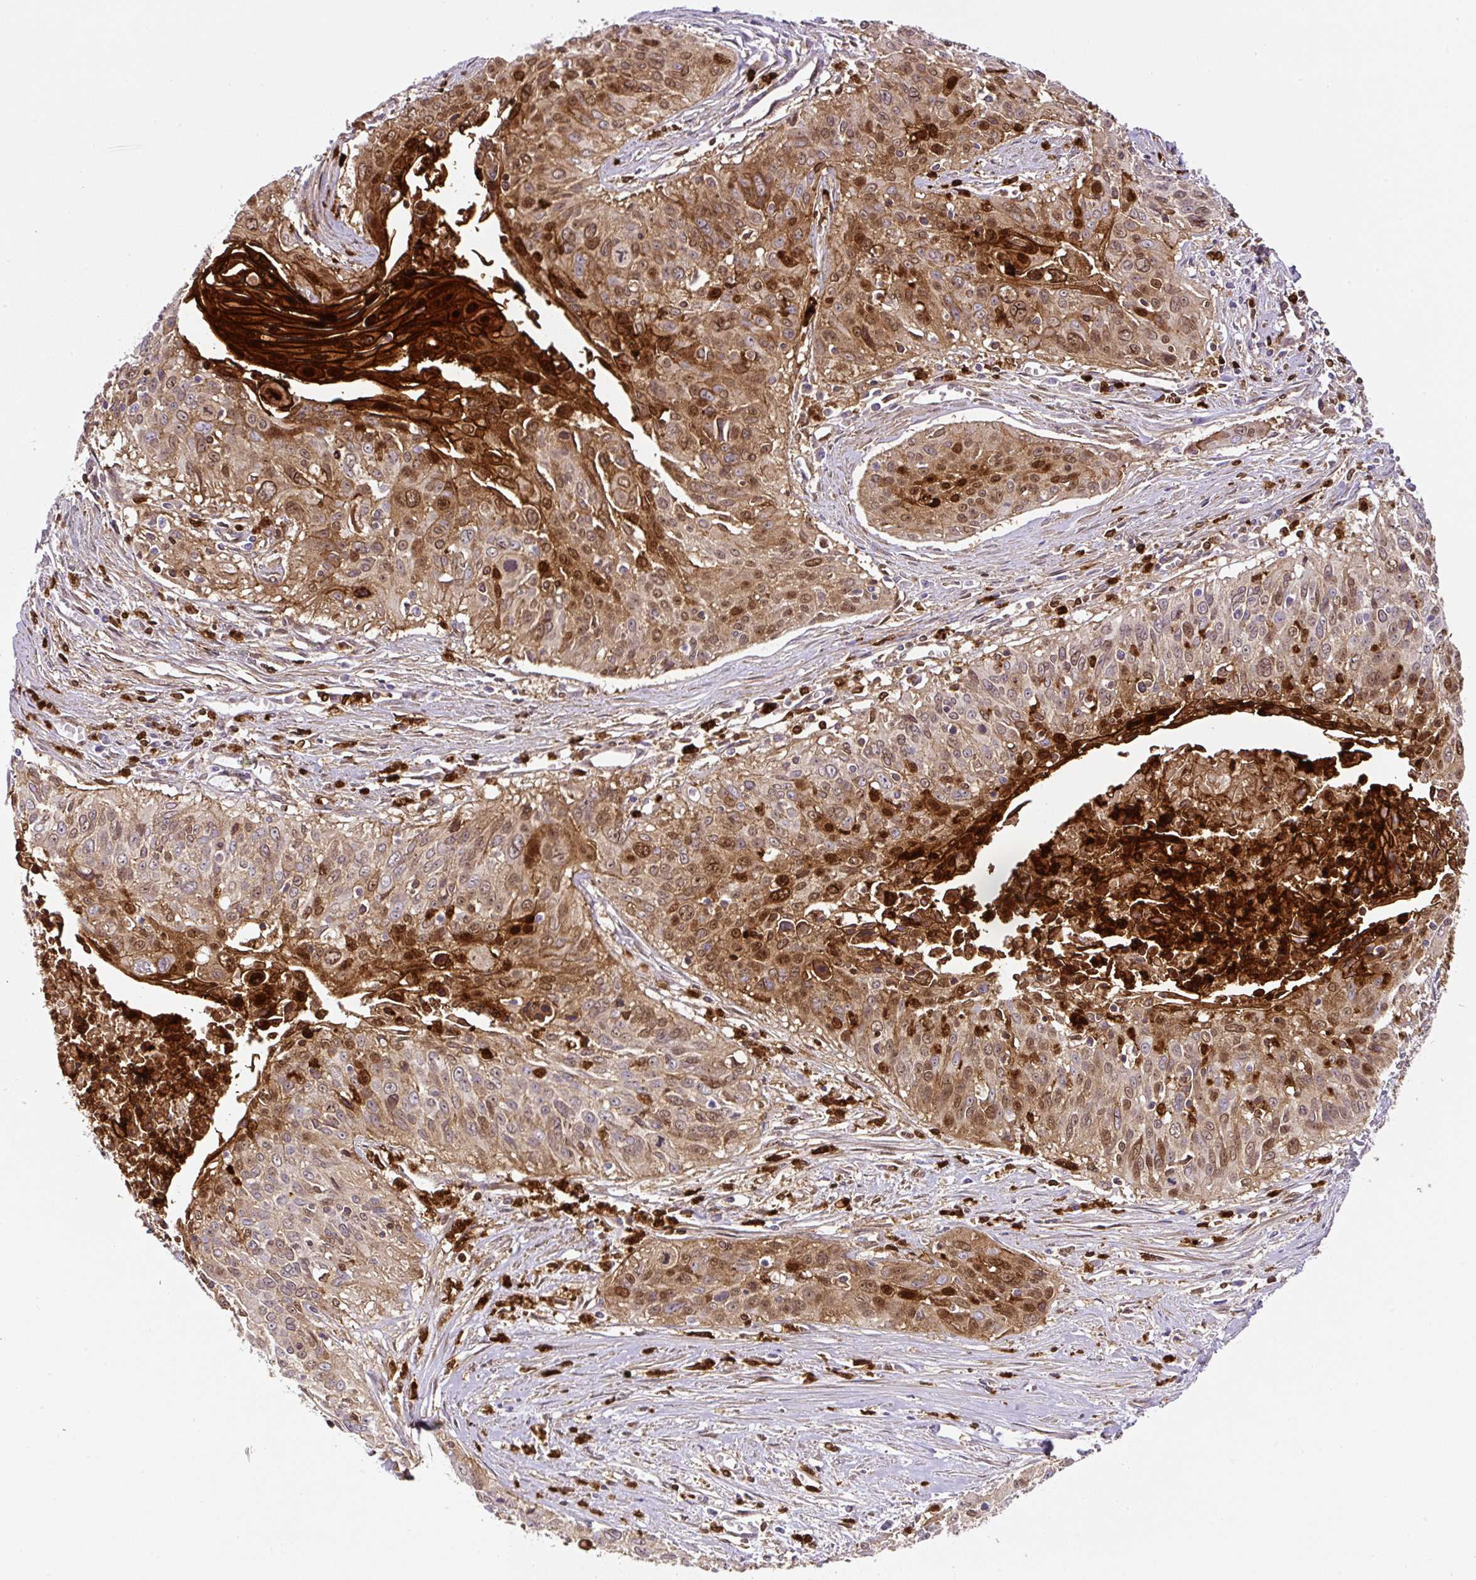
{"staining": {"intensity": "moderate", "quantity": "25%-75%", "location": "cytoplasmic/membranous,nuclear"}, "tissue": "cervical cancer", "cell_type": "Tumor cells", "image_type": "cancer", "snomed": [{"axis": "morphology", "description": "Squamous cell carcinoma, NOS"}, {"axis": "topography", "description": "Cervix"}], "caption": "Tumor cells show moderate cytoplasmic/membranous and nuclear expression in approximately 25%-75% of cells in cervical cancer.", "gene": "ANXA1", "patient": {"sex": "female", "age": 55}}